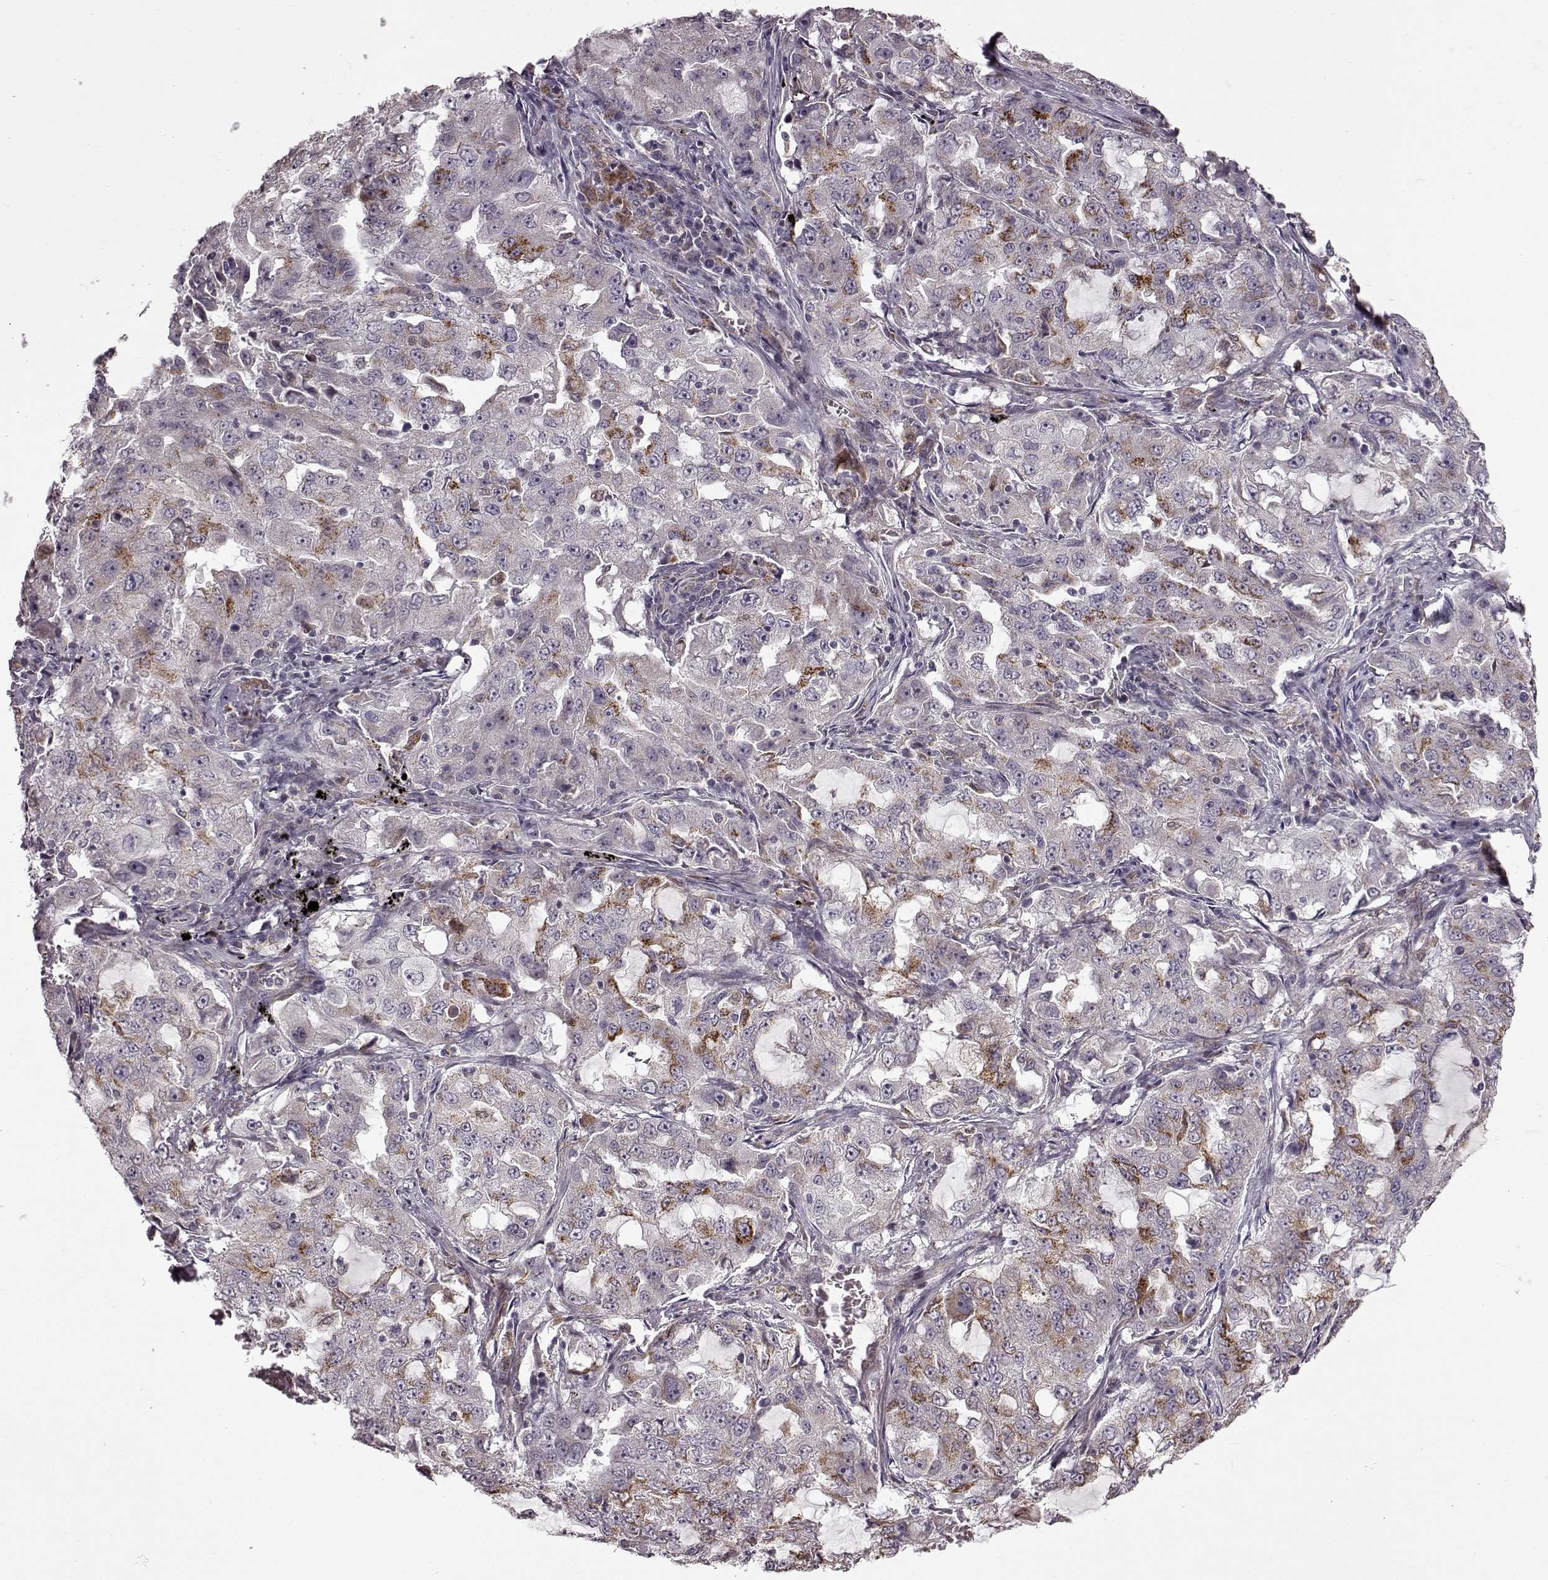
{"staining": {"intensity": "moderate", "quantity": "<25%", "location": "cytoplasmic/membranous"}, "tissue": "lung cancer", "cell_type": "Tumor cells", "image_type": "cancer", "snomed": [{"axis": "morphology", "description": "Adenocarcinoma, NOS"}, {"axis": "topography", "description": "Lung"}], "caption": "IHC photomicrograph of neoplastic tissue: adenocarcinoma (lung) stained using immunohistochemistry displays low levels of moderate protein expression localized specifically in the cytoplasmic/membranous of tumor cells, appearing as a cytoplasmic/membranous brown color.", "gene": "B3GNT6", "patient": {"sex": "female", "age": 61}}